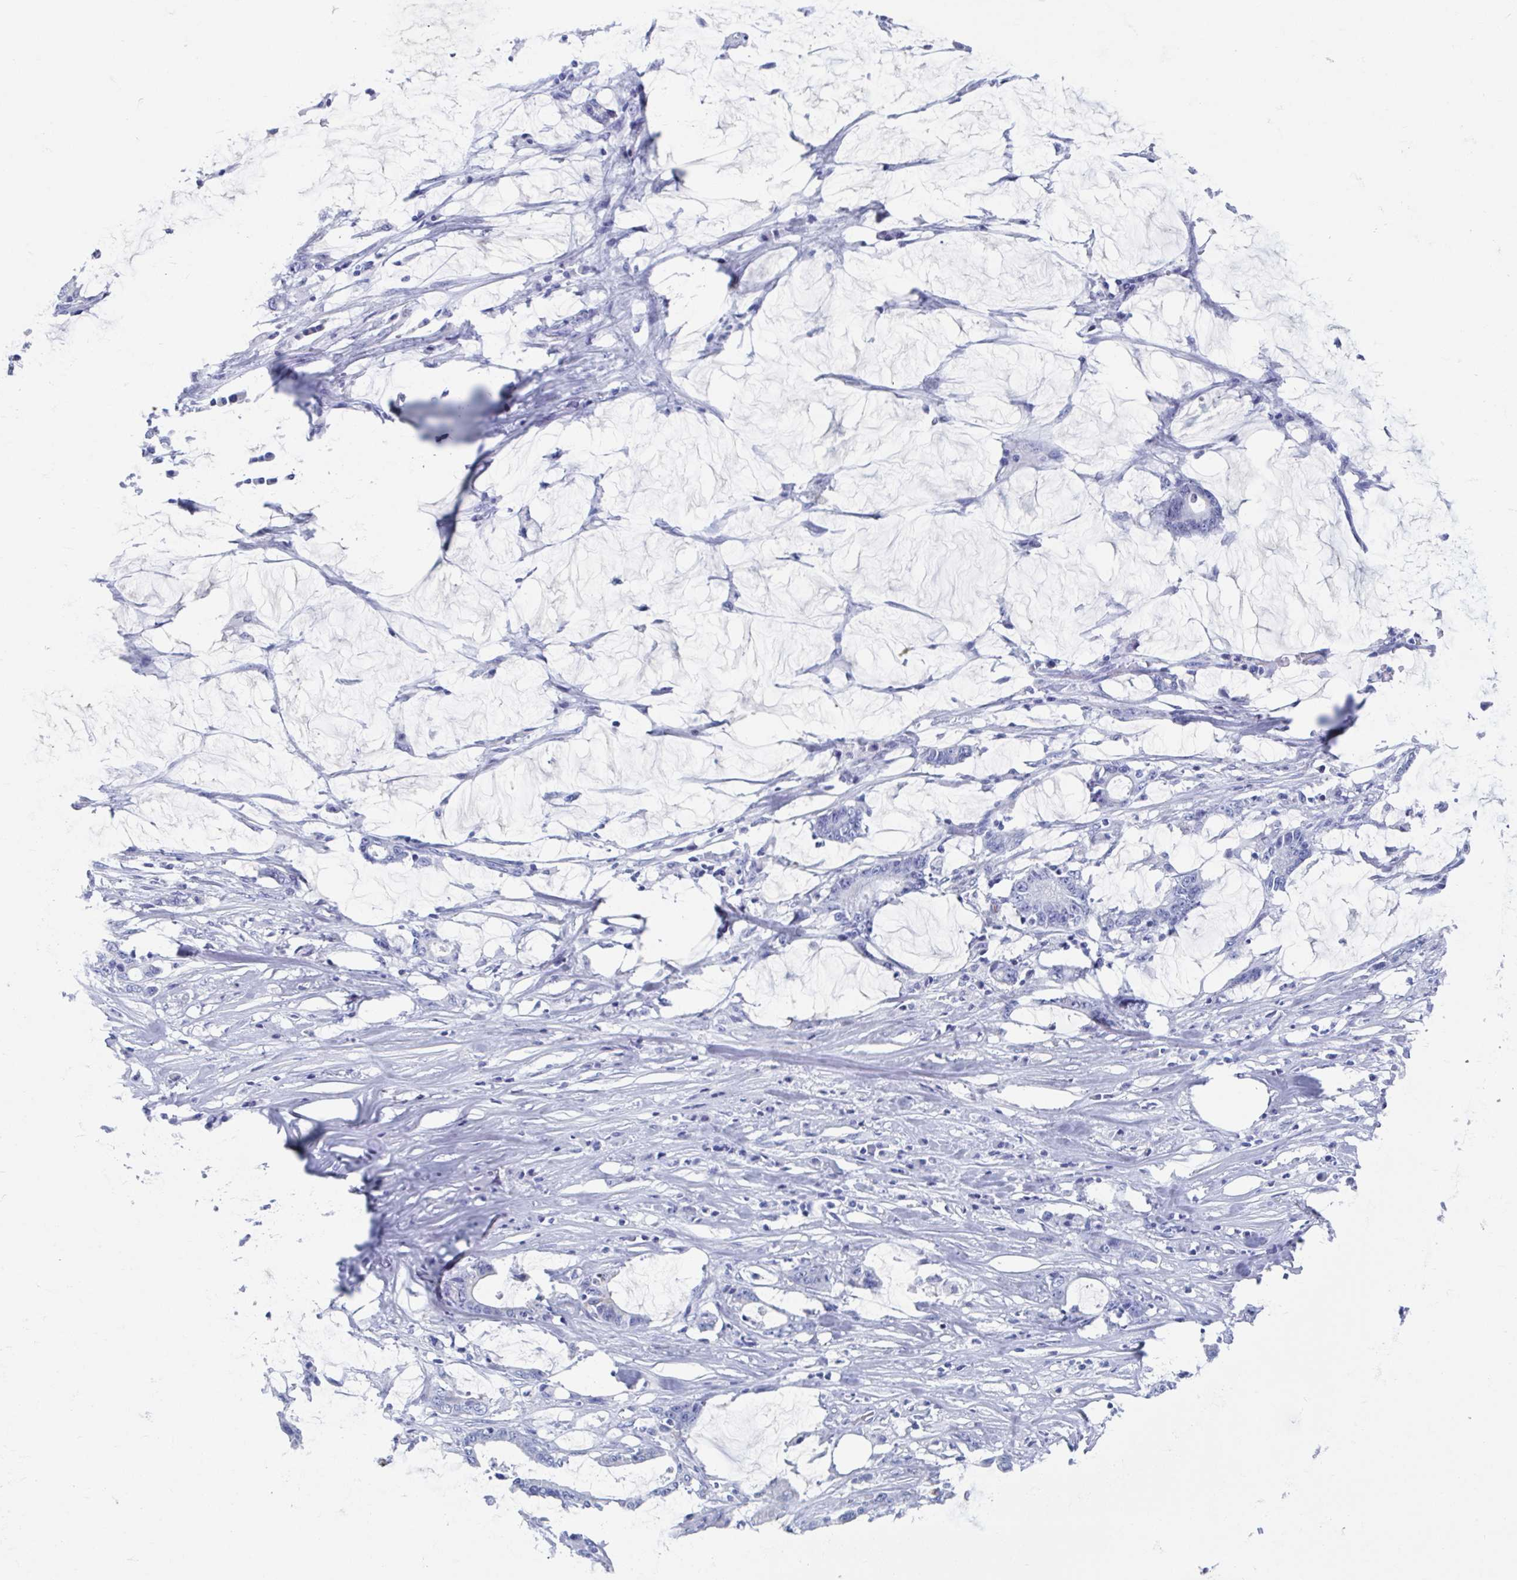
{"staining": {"intensity": "negative", "quantity": "none", "location": "none"}, "tissue": "stomach cancer", "cell_type": "Tumor cells", "image_type": "cancer", "snomed": [{"axis": "morphology", "description": "Adenocarcinoma, NOS"}, {"axis": "topography", "description": "Stomach, upper"}], "caption": "An image of stomach cancer (adenocarcinoma) stained for a protein demonstrates no brown staining in tumor cells.", "gene": "C10orf53", "patient": {"sex": "male", "age": 68}}